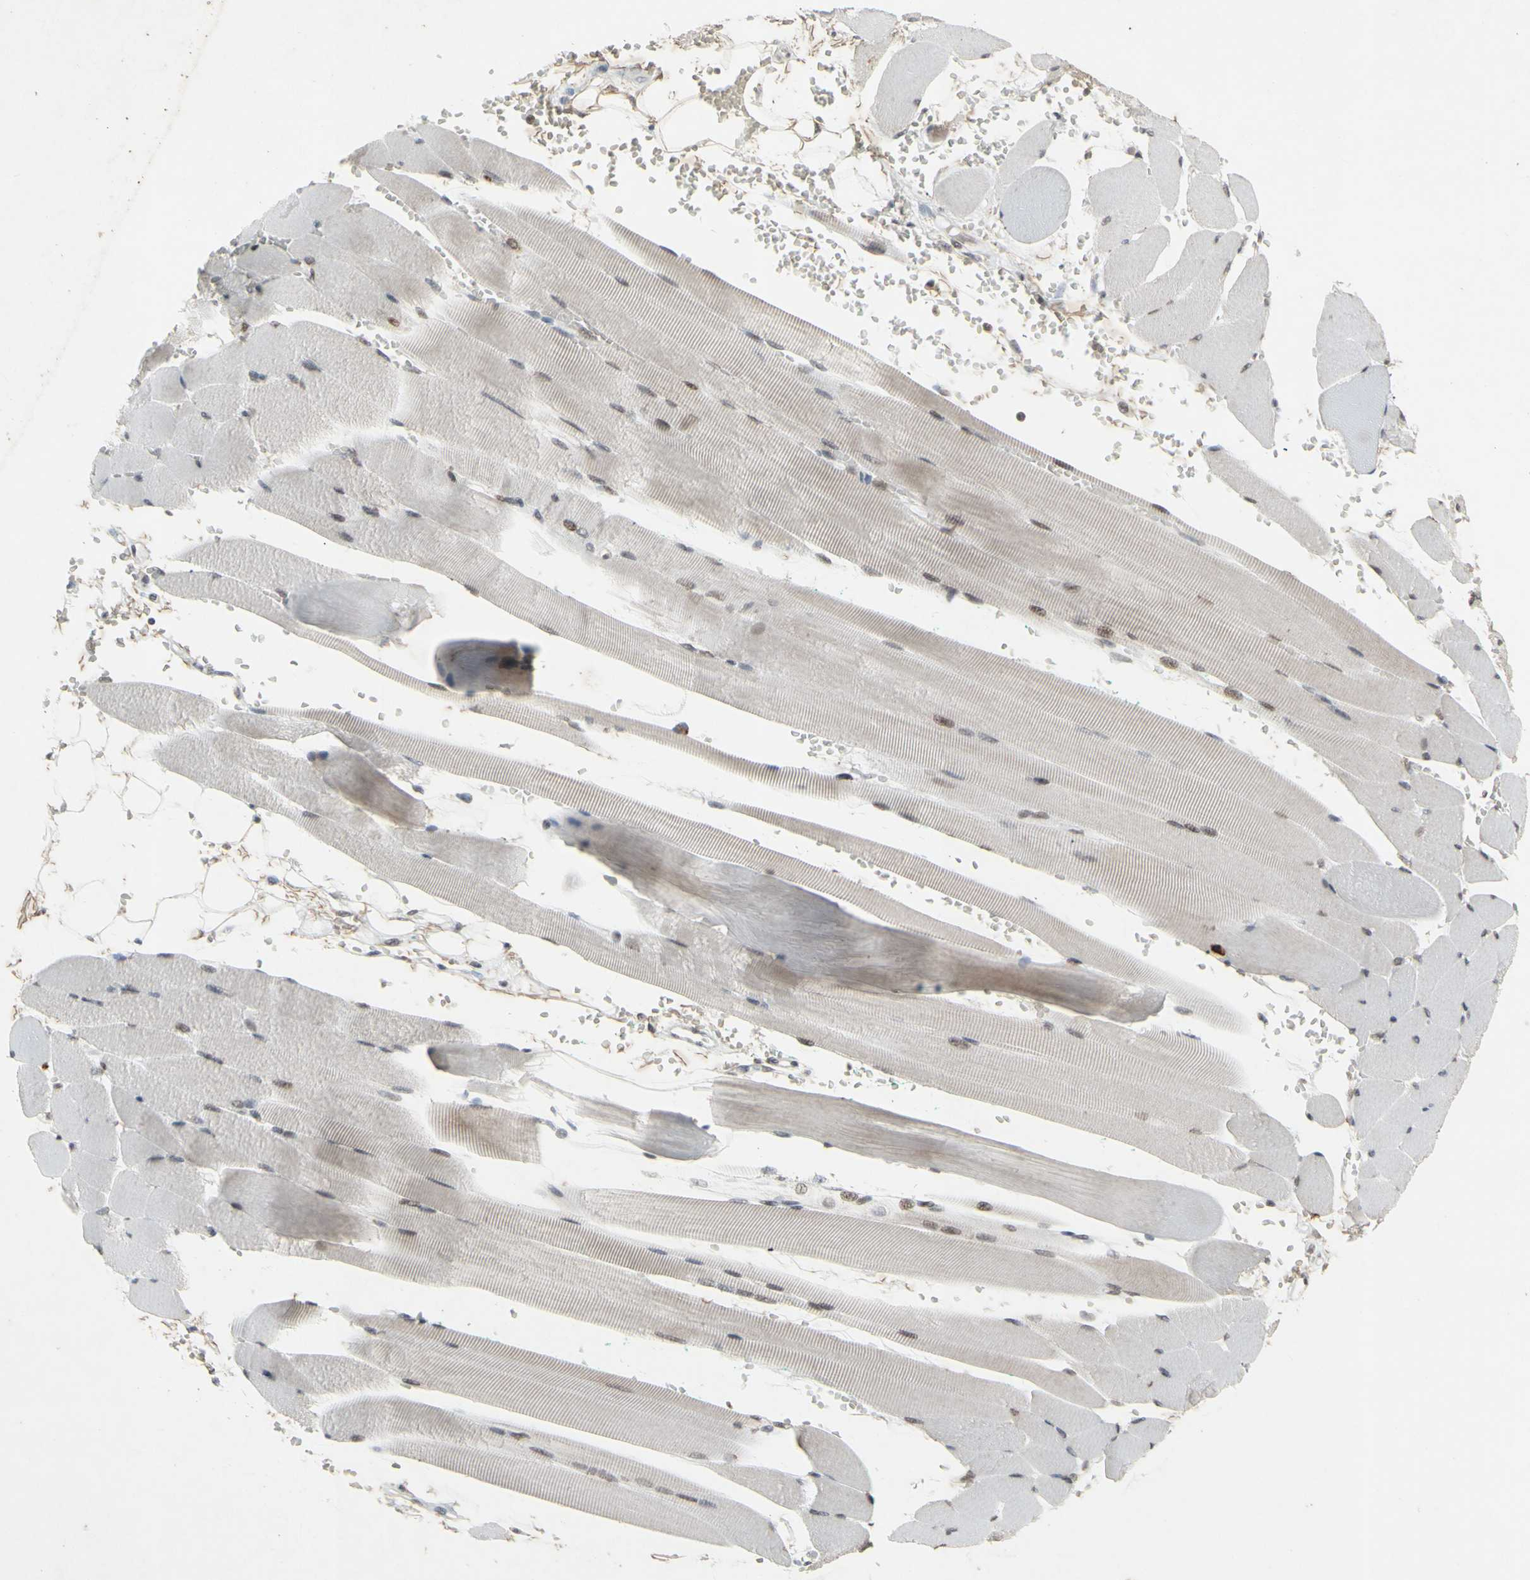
{"staining": {"intensity": "weak", "quantity": "<25%", "location": "nuclear"}, "tissue": "skeletal muscle", "cell_type": "Myocytes", "image_type": "normal", "snomed": [{"axis": "morphology", "description": "Normal tissue, NOS"}, {"axis": "topography", "description": "Skeletal muscle"}, {"axis": "topography", "description": "Oral tissue"}, {"axis": "topography", "description": "Peripheral nerve tissue"}], "caption": "DAB (3,3'-diaminobenzidine) immunohistochemical staining of unremarkable human skeletal muscle shows no significant expression in myocytes.", "gene": "CENPB", "patient": {"sex": "female", "age": 84}}